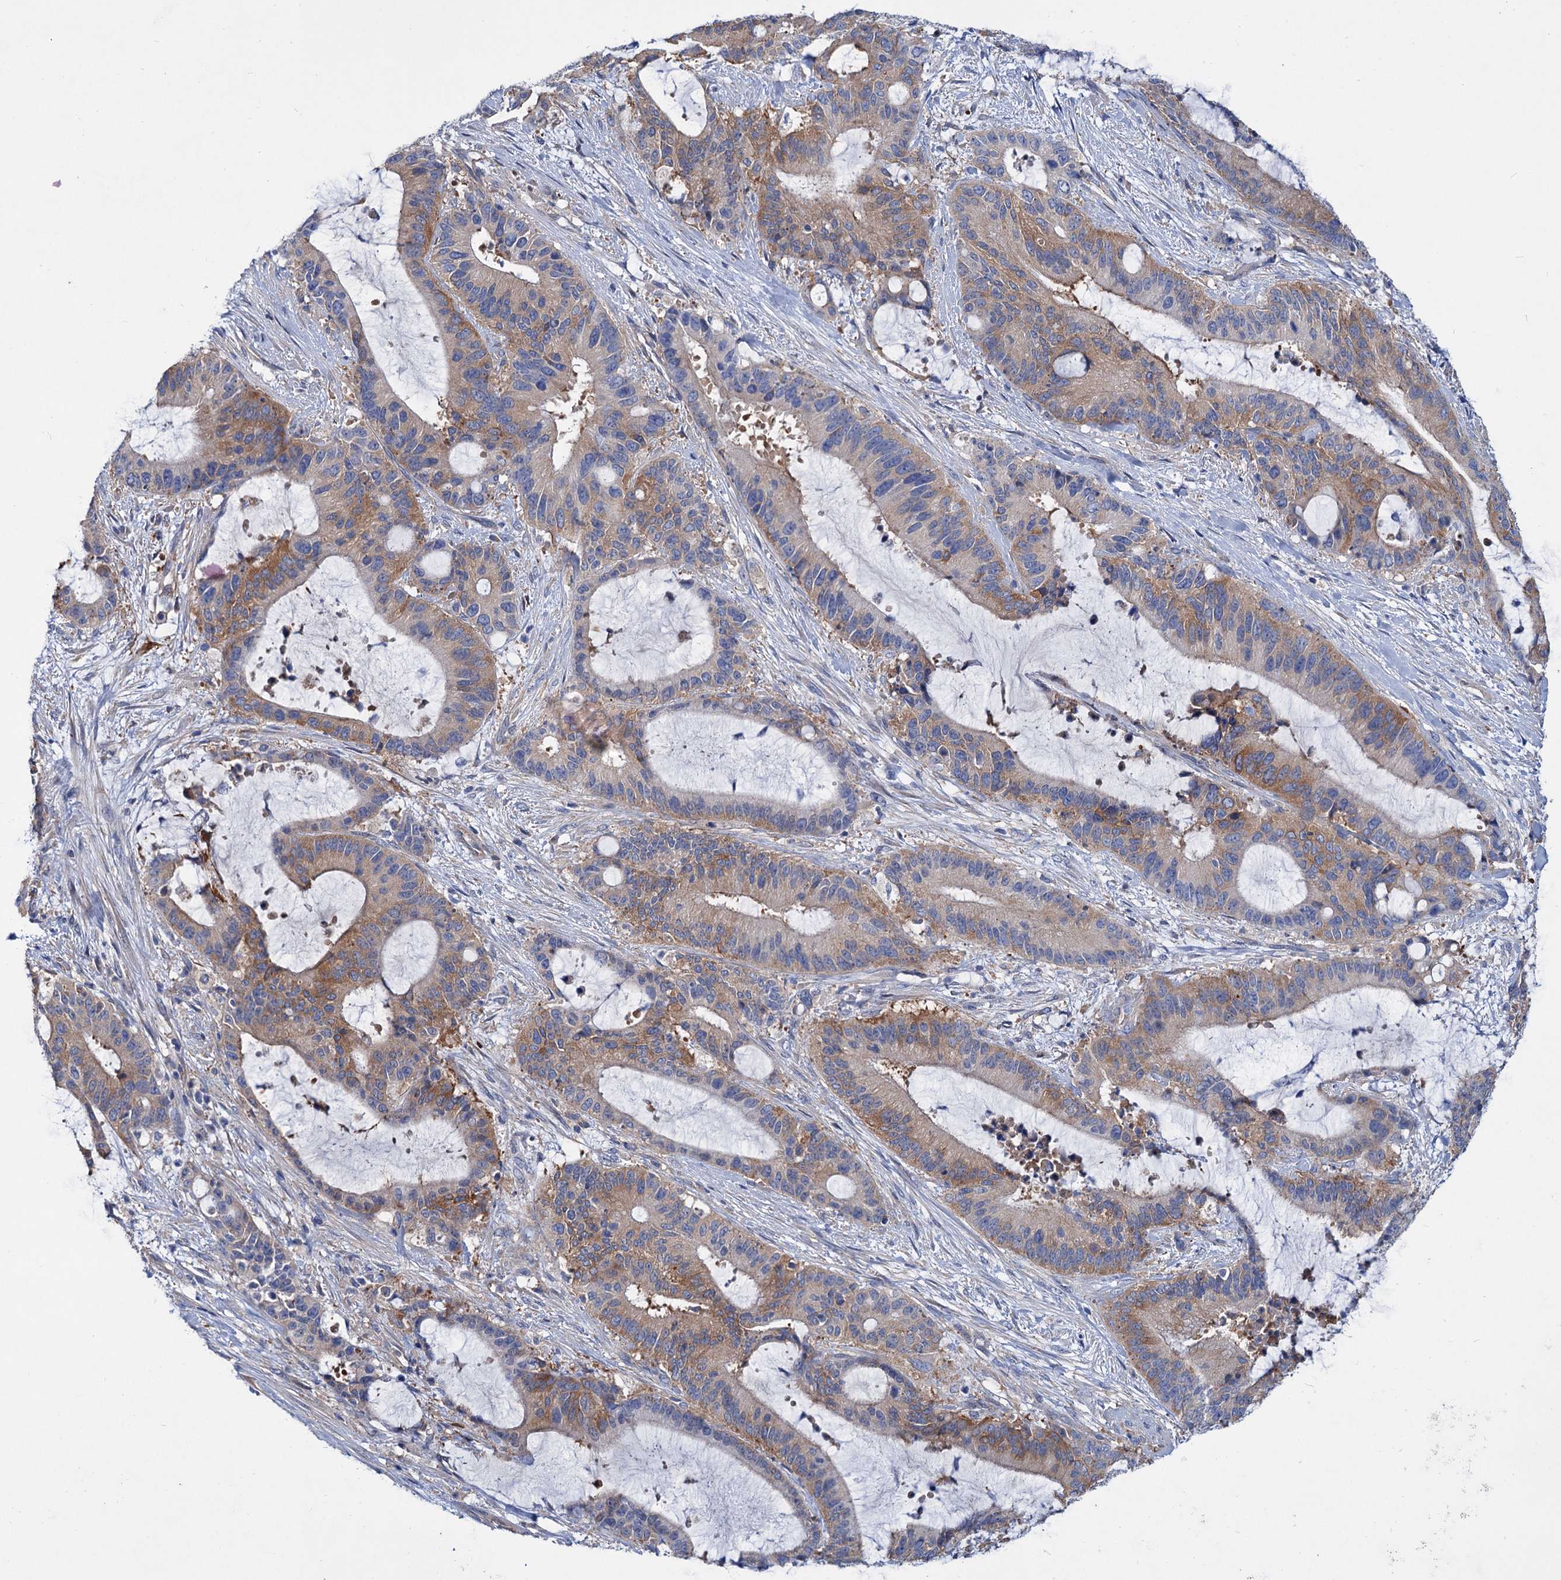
{"staining": {"intensity": "moderate", "quantity": "25%-75%", "location": "cytoplasmic/membranous"}, "tissue": "liver cancer", "cell_type": "Tumor cells", "image_type": "cancer", "snomed": [{"axis": "morphology", "description": "Normal tissue, NOS"}, {"axis": "morphology", "description": "Cholangiocarcinoma"}, {"axis": "topography", "description": "Liver"}, {"axis": "topography", "description": "Peripheral nerve tissue"}], "caption": "A micrograph of human liver cancer (cholangiocarcinoma) stained for a protein reveals moderate cytoplasmic/membranous brown staining in tumor cells.", "gene": "TRIM55", "patient": {"sex": "female", "age": 73}}